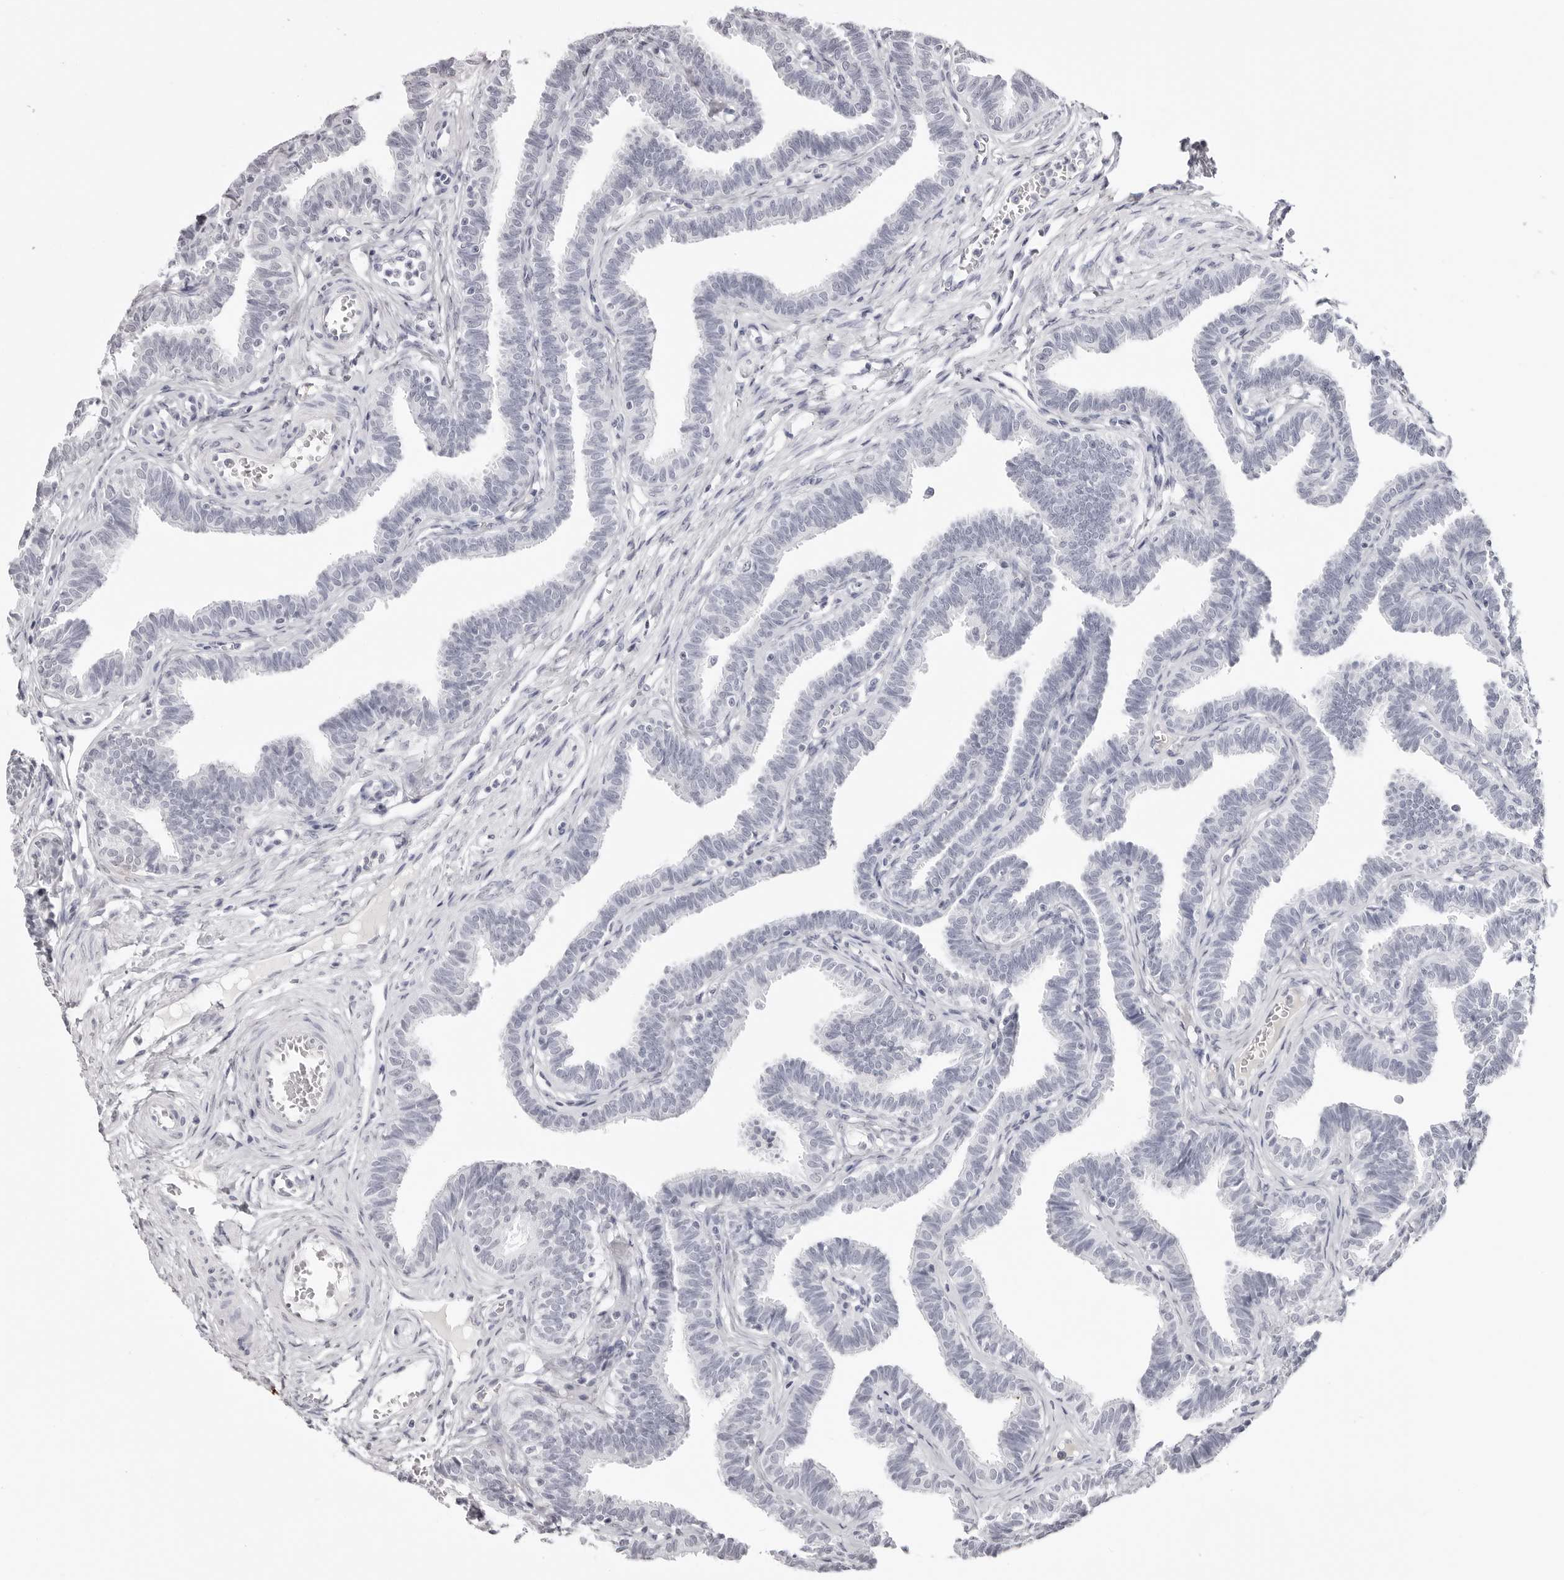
{"staining": {"intensity": "negative", "quantity": "none", "location": "none"}, "tissue": "fallopian tube", "cell_type": "Glandular cells", "image_type": "normal", "snomed": [{"axis": "morphology", "description": "Normal tissue, NOS"}, {"axis": "topography", "description": "Fallopian tube"}, {"axis": "topography", "description": "Ovary"}], "caption": "The micrograph demonstrates no staining of glandular cells in normal fallopian tube.", "gene": "CST5", "patient": {"sex": "female", "age": 23}}